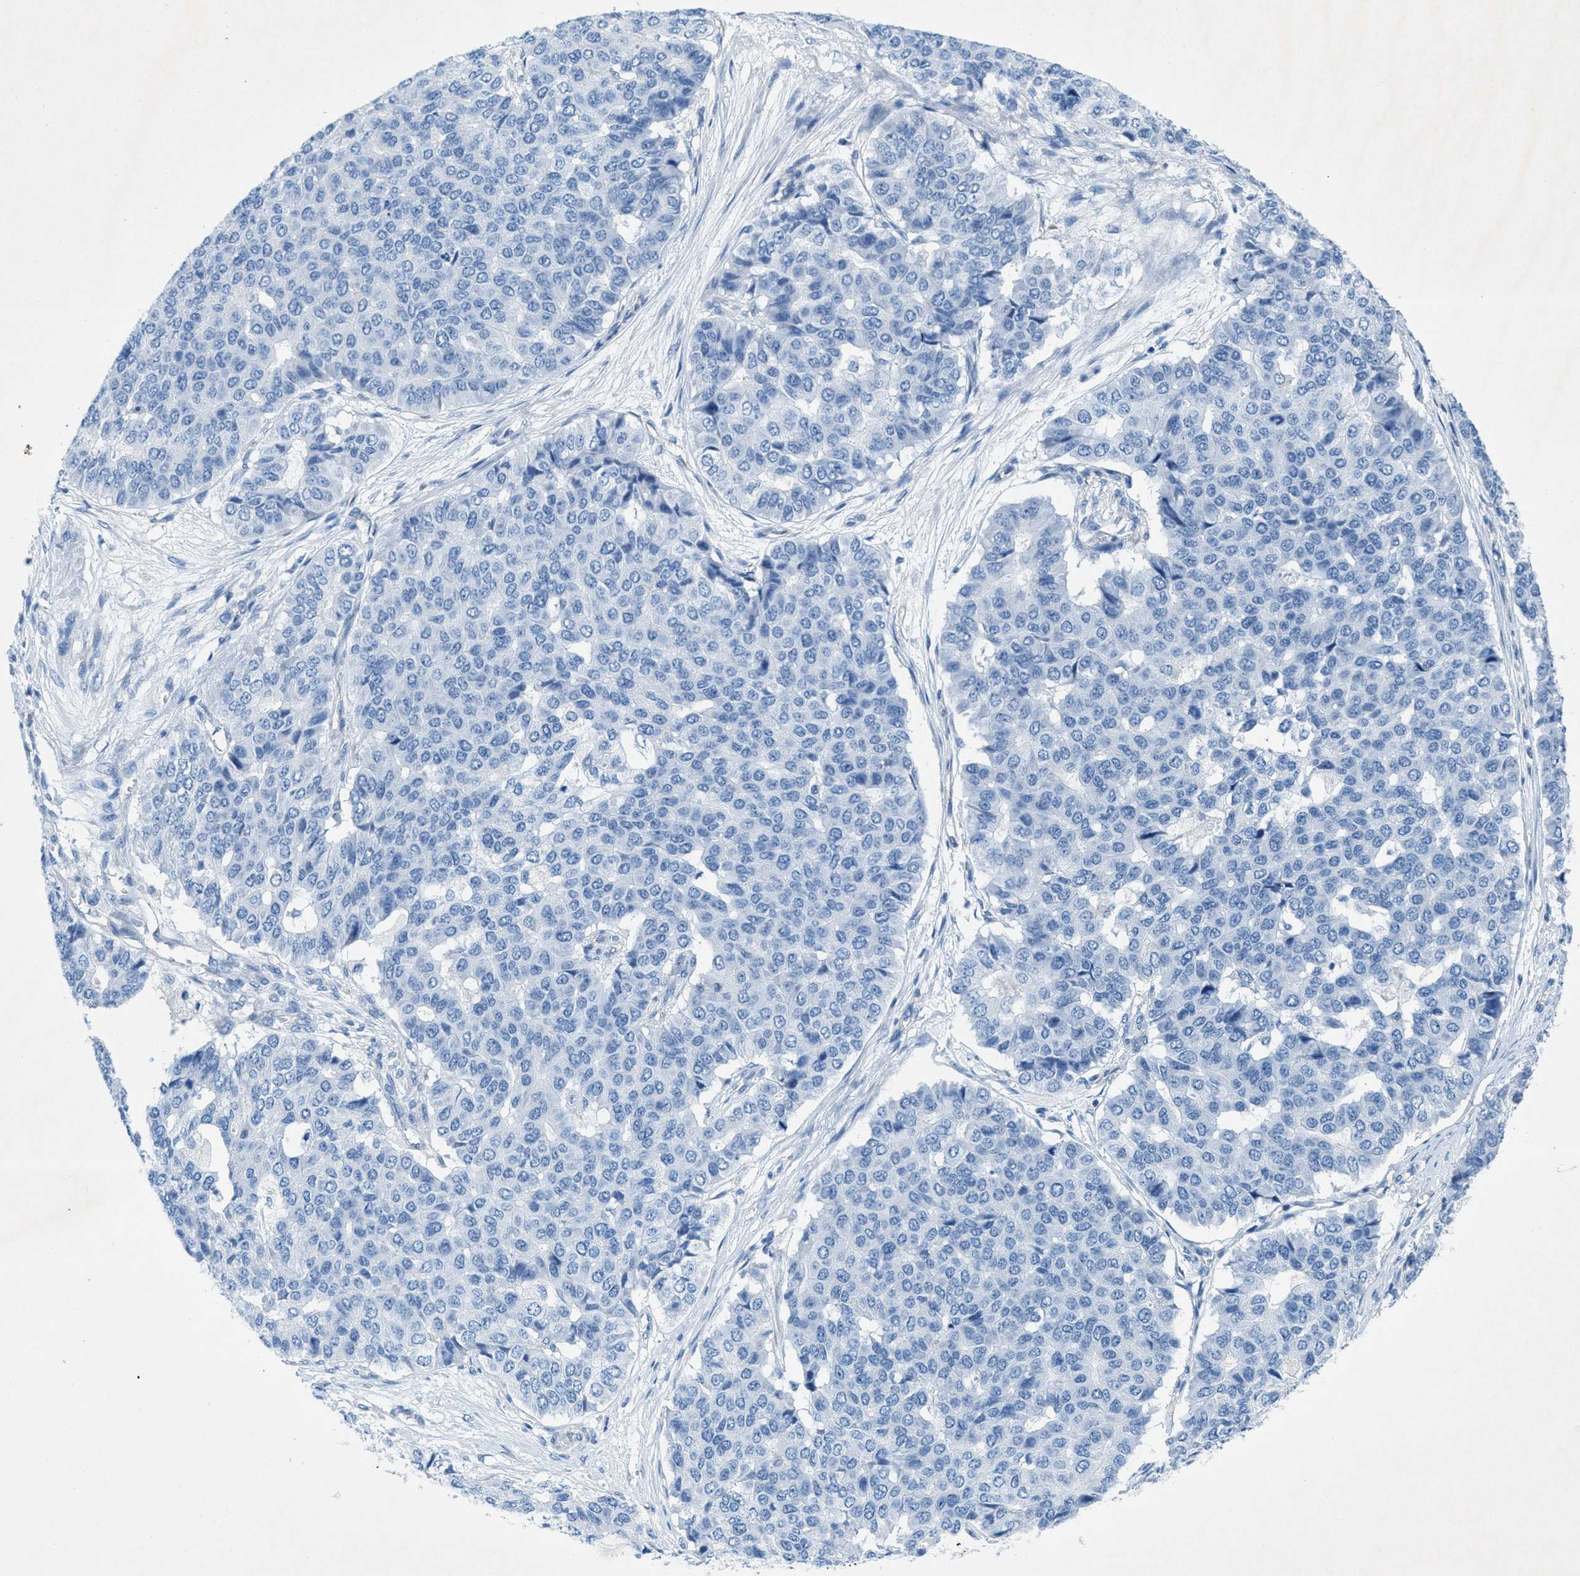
{"staining": {"intensity": "negative", "quantity": "none", "location": "none"}, "tissue": "pancreatic cancer", "cell_type": "Tumor cells", "image_type": "cancer", "snomed": [{"axis": "morphology", "description": "Adenocarcinoma, NOS"}, {"axis": "topography", "description": "Pancreas"}], "caption": "High magnification brightfield microscopy of pancreatic cancer stained with DAB (brown) and counterstained with hematoxylin (blue): tumor cells show no significant staining. (Brightfield microscopy of DAB (3,3'-diaminobenzidine) immunohistochemistry (IHC) at high magnification).", "gene": "GALNT17", "patient": {"sex": "male", "age": 50}}